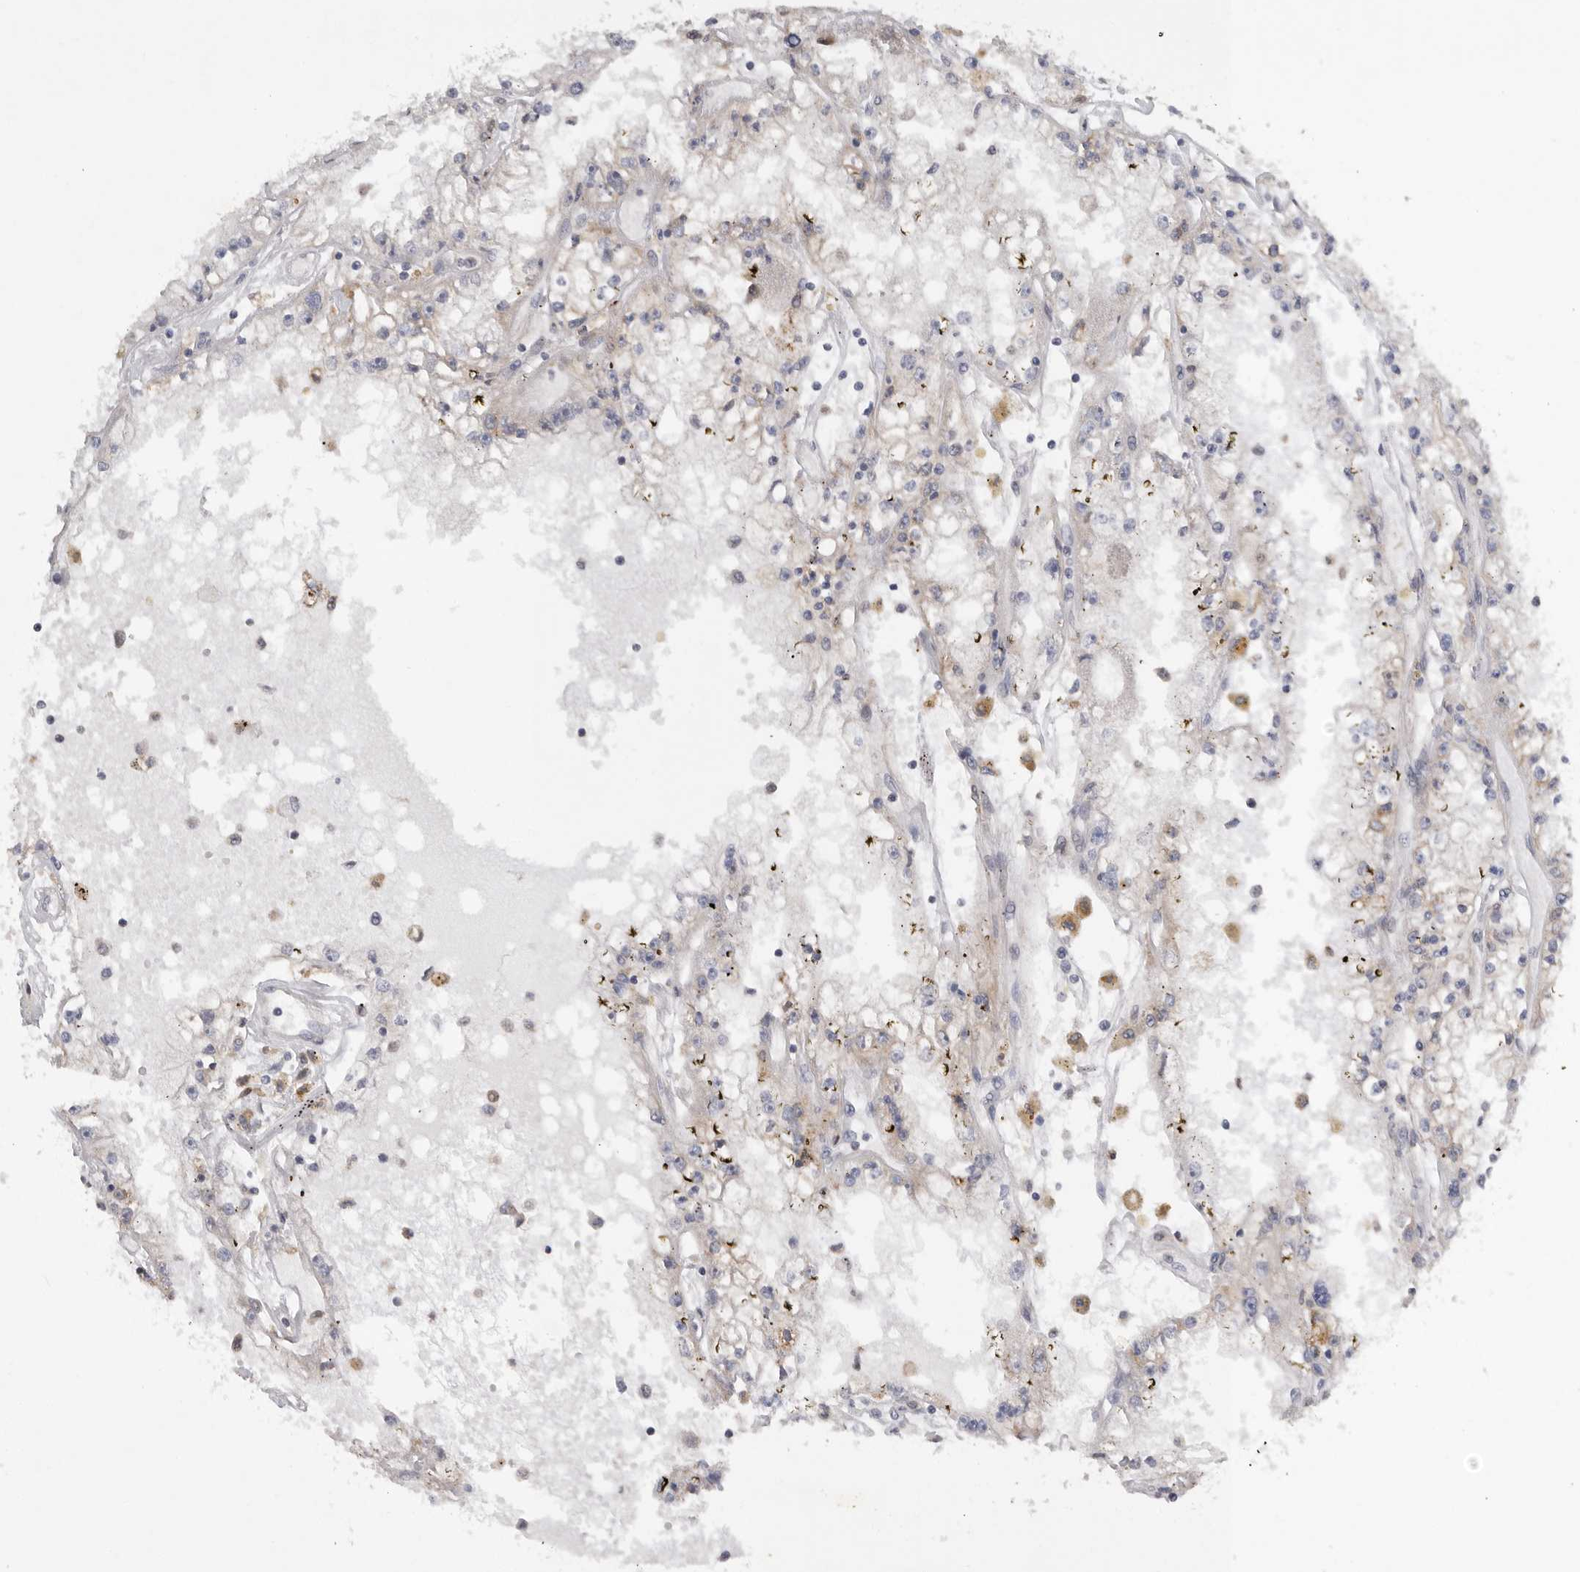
{"staining": {"intensity": "negative", "quantity": "none", "location": "none"}, "tissue": "renal cancer", "cell_type": "Tumor cells", "image_type": "cancer", "snomed": [{"axis": "morphology", "description": "Adenocarcinoma, NOS"}, {"axis": "topography", "description": "Kidney"}], "caption": "Tumor cells are negative for protein expression in human adenocarcinoma (renal). (DAB IHC with hematoxylin counter stain).", "gene": "GANAB", "patient": {"sex": "male", "age": 56}}